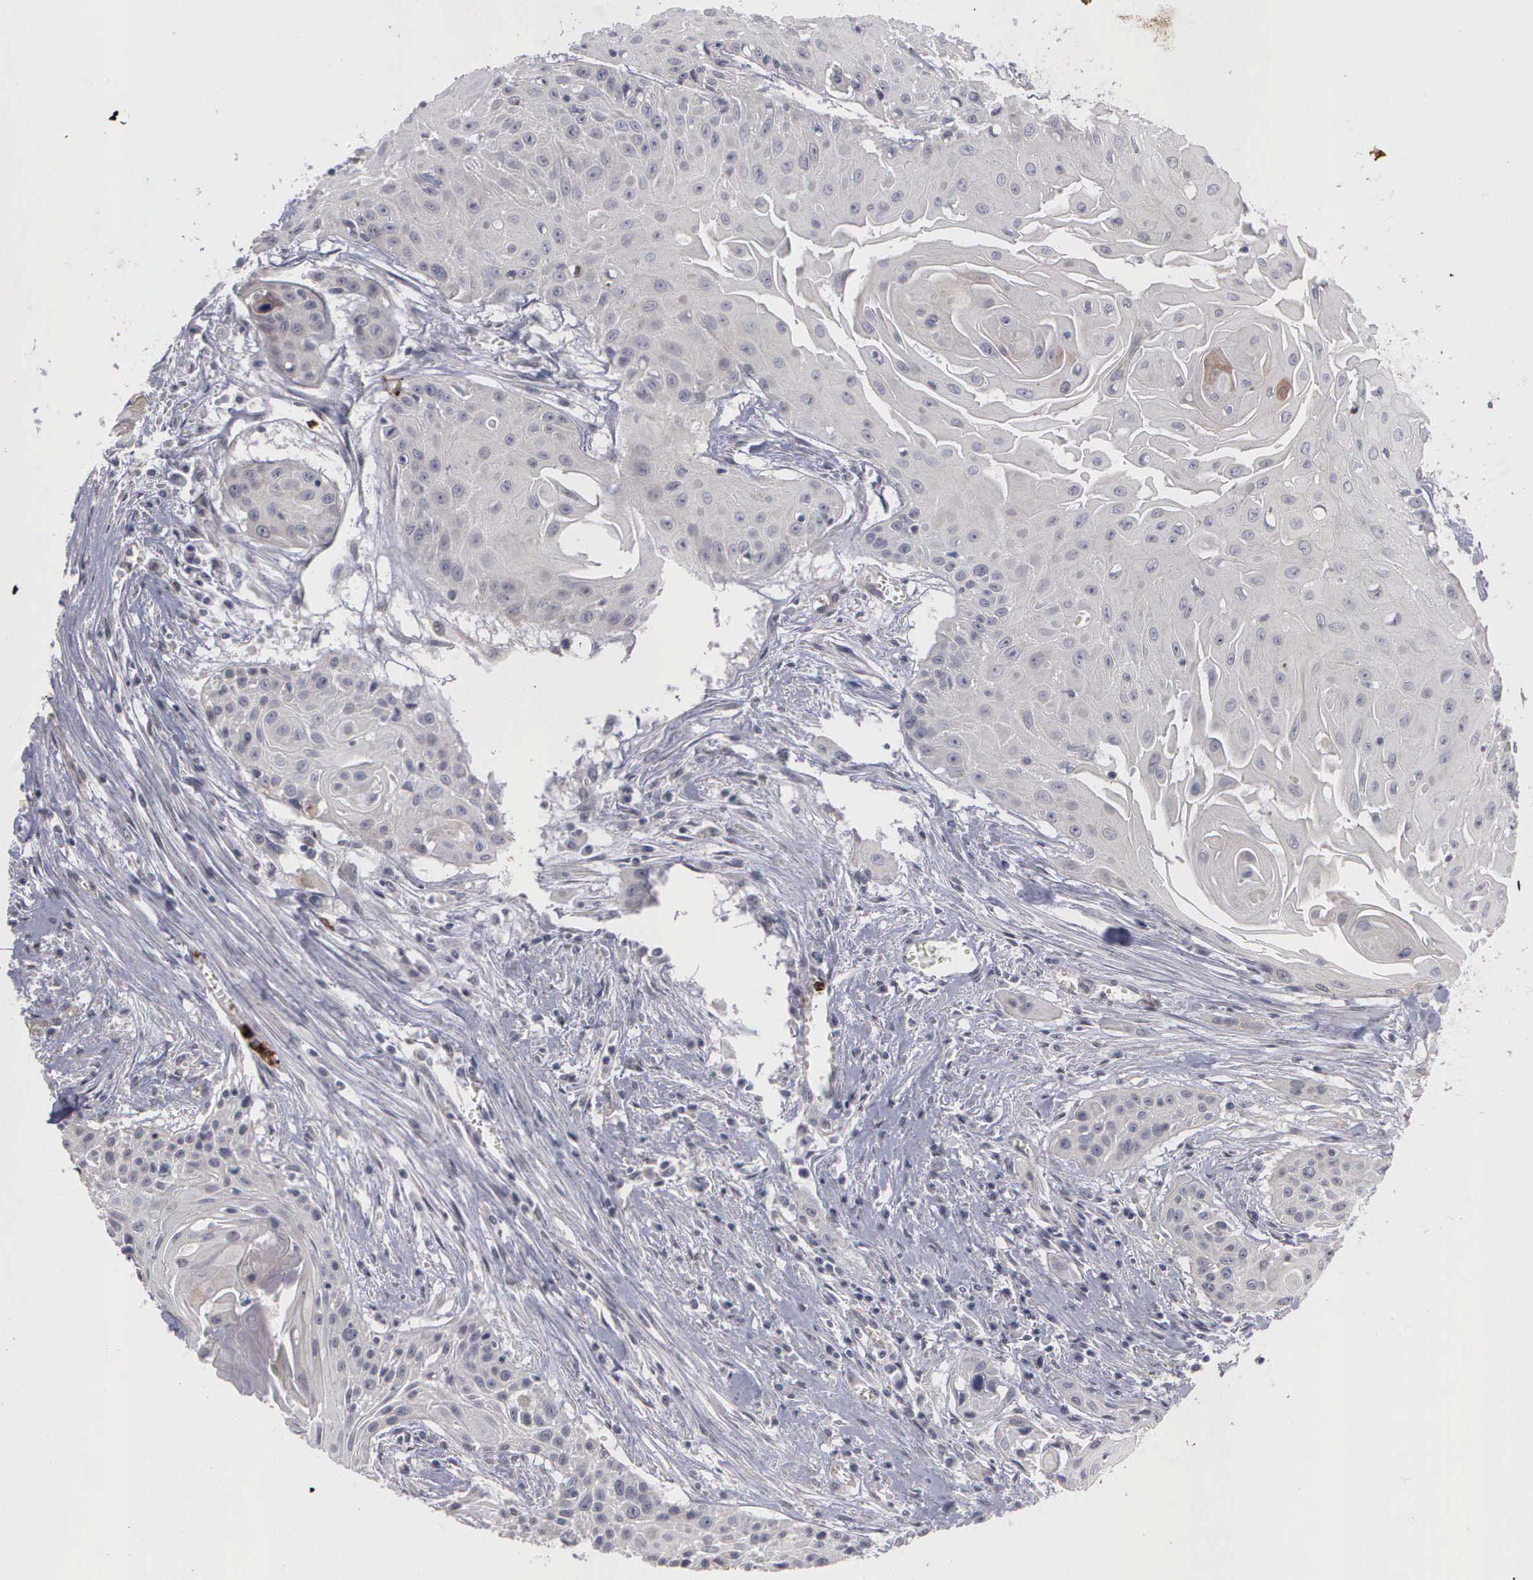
{"staining": {"intensity": "negative", "quantity": "none", "location": "none"}, "tissue": "head and neck cancer", "cell_type": "Tumor cells", "image_type": "cancer", "snomed": [{"axis": "morphology", "description": "Squamous cell carcinoma, NOS"}, {"axis": "morphology", "description": "Squamous cell carcinoma, metastatic, NOS"}, {"axis": "topography", "description": "Lymph node"}, {"axis": "topography", "description": "Salivary gland"}, {"axis": "topography", "description": "Head-Neck"}], "caption": "Human head and neck metastatic squamous cell carcinoma stained for a protein using immunohistochemistry shows no expression in tumor cells.", "gene": "MMP9", "patient": {"sex": "female", "age": 74}}